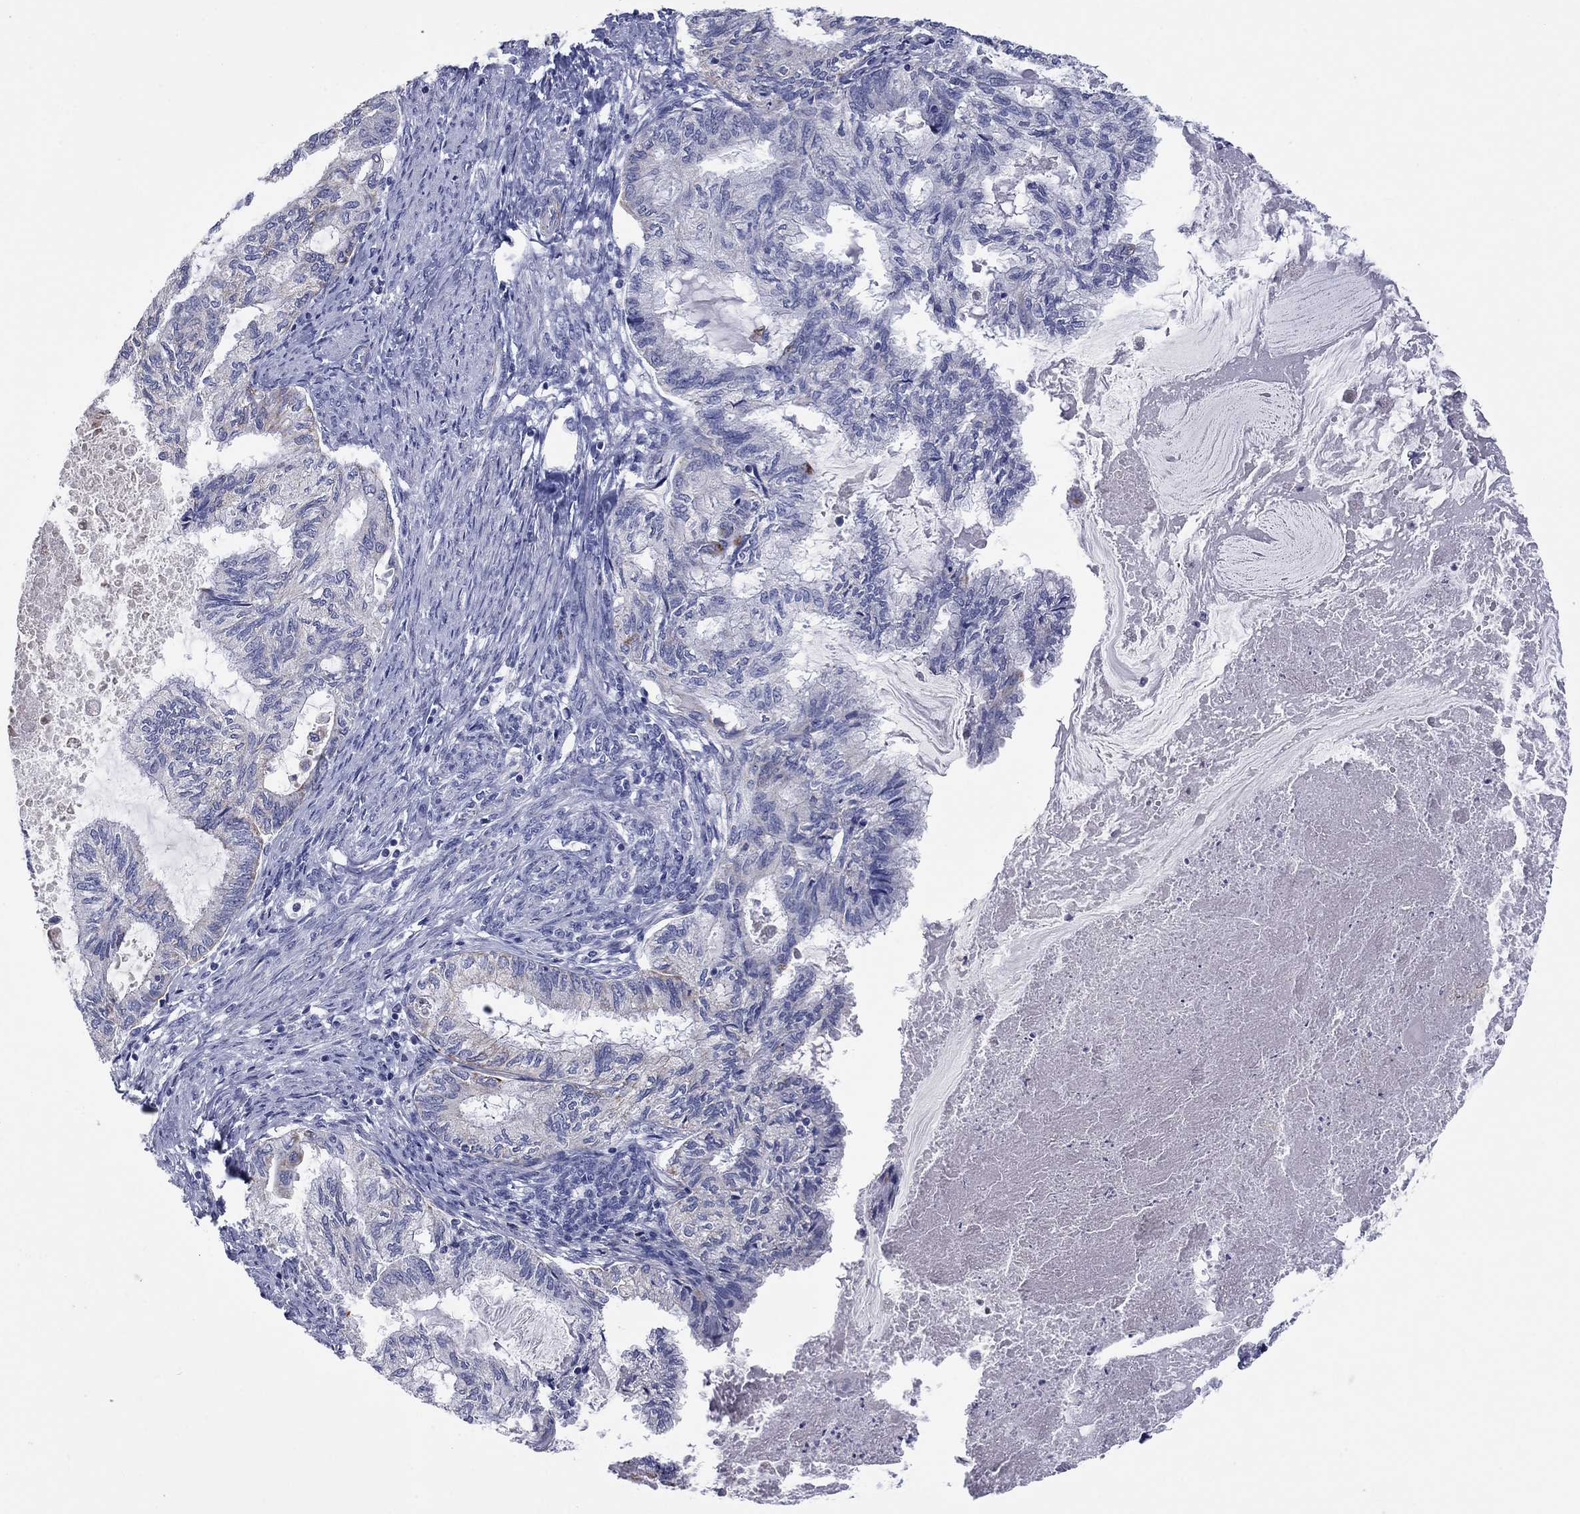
{"staining": {"intensity": "negative", "quantity": "none", "location": "none"}, "tissue": "endometrial cancer", "cell_type": "Tumor cells", "image_type": "cancer", "snomed": [{"axis": "morphology", "description": "Adenocarcinoma, NOS"}, {"axis": "topography", "description": "Endometrium"}], "caption": "High power microscopy image of an IHC micrograph of endometrial adenocarcinoma, revealing no significant expression in tumor cells.", "gene": "MGST3", "patient": {"sex": "female", "age": 86}}